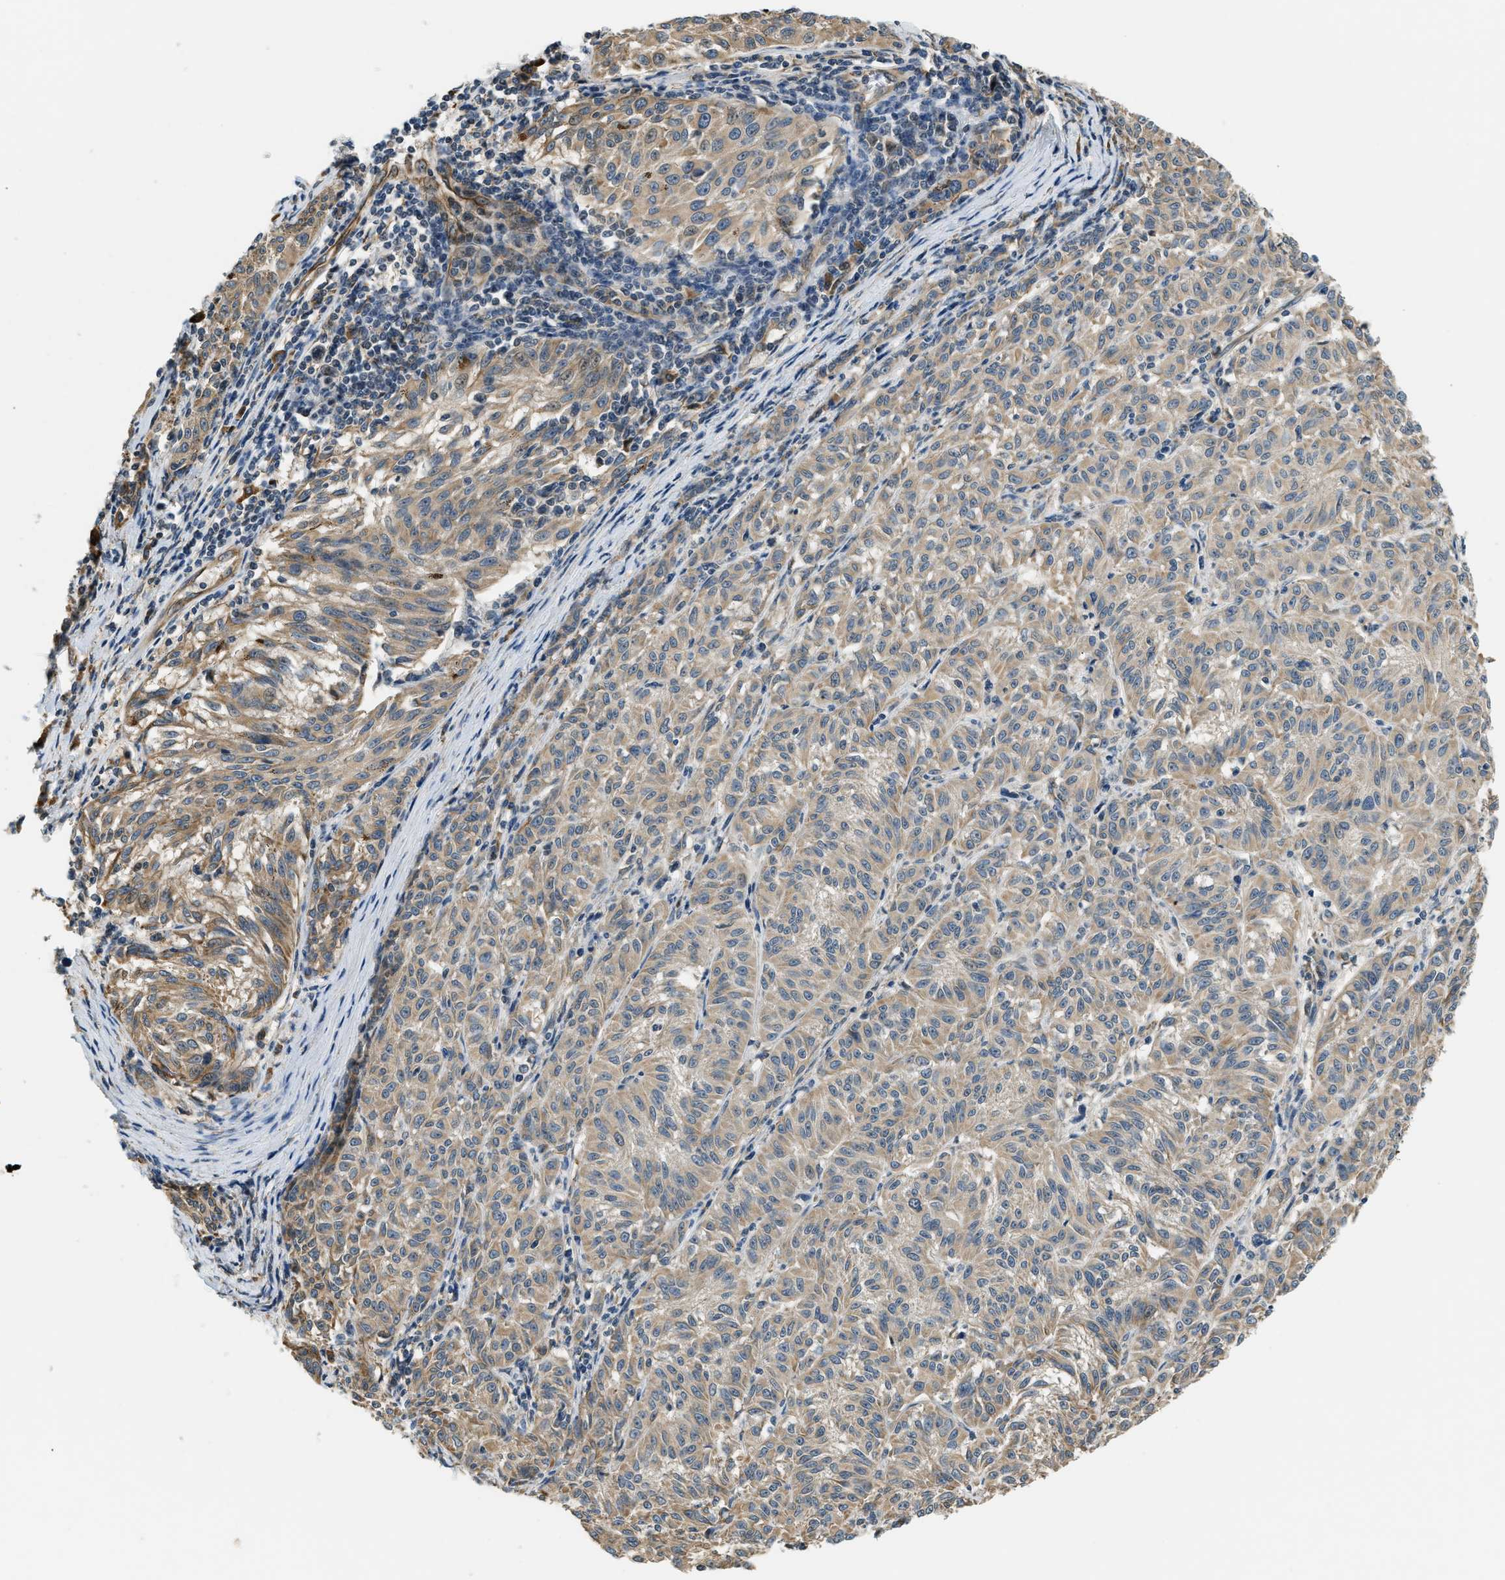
{"staining": {"intensity": "weak", "quantity": ">75%", "location": "cytoplasmic/membranous"}, "tissue": "melanoma", "cell_type": "Tumor cells", "image_type": "cancer", "snomed": [{"axis": "morphology", "description": "Malignant melanoma, NOS"}, {"axis": "topography", "description": "Skin"}], "caption": "IHC staining of melanoma, which displays low levels of weak cytoplasmic/membranous staining in approximately >75% of tumor cells indicating weak cytoplasmic/membranous protein staining. The staining was performed using DAB (3,3'-diaminobenzidine) (brown) for protein detection and nuclei were counterstained in hematoxylin (blue).", "gene": "ALOX12", "patient": {"sex": "female", "age": 72}}